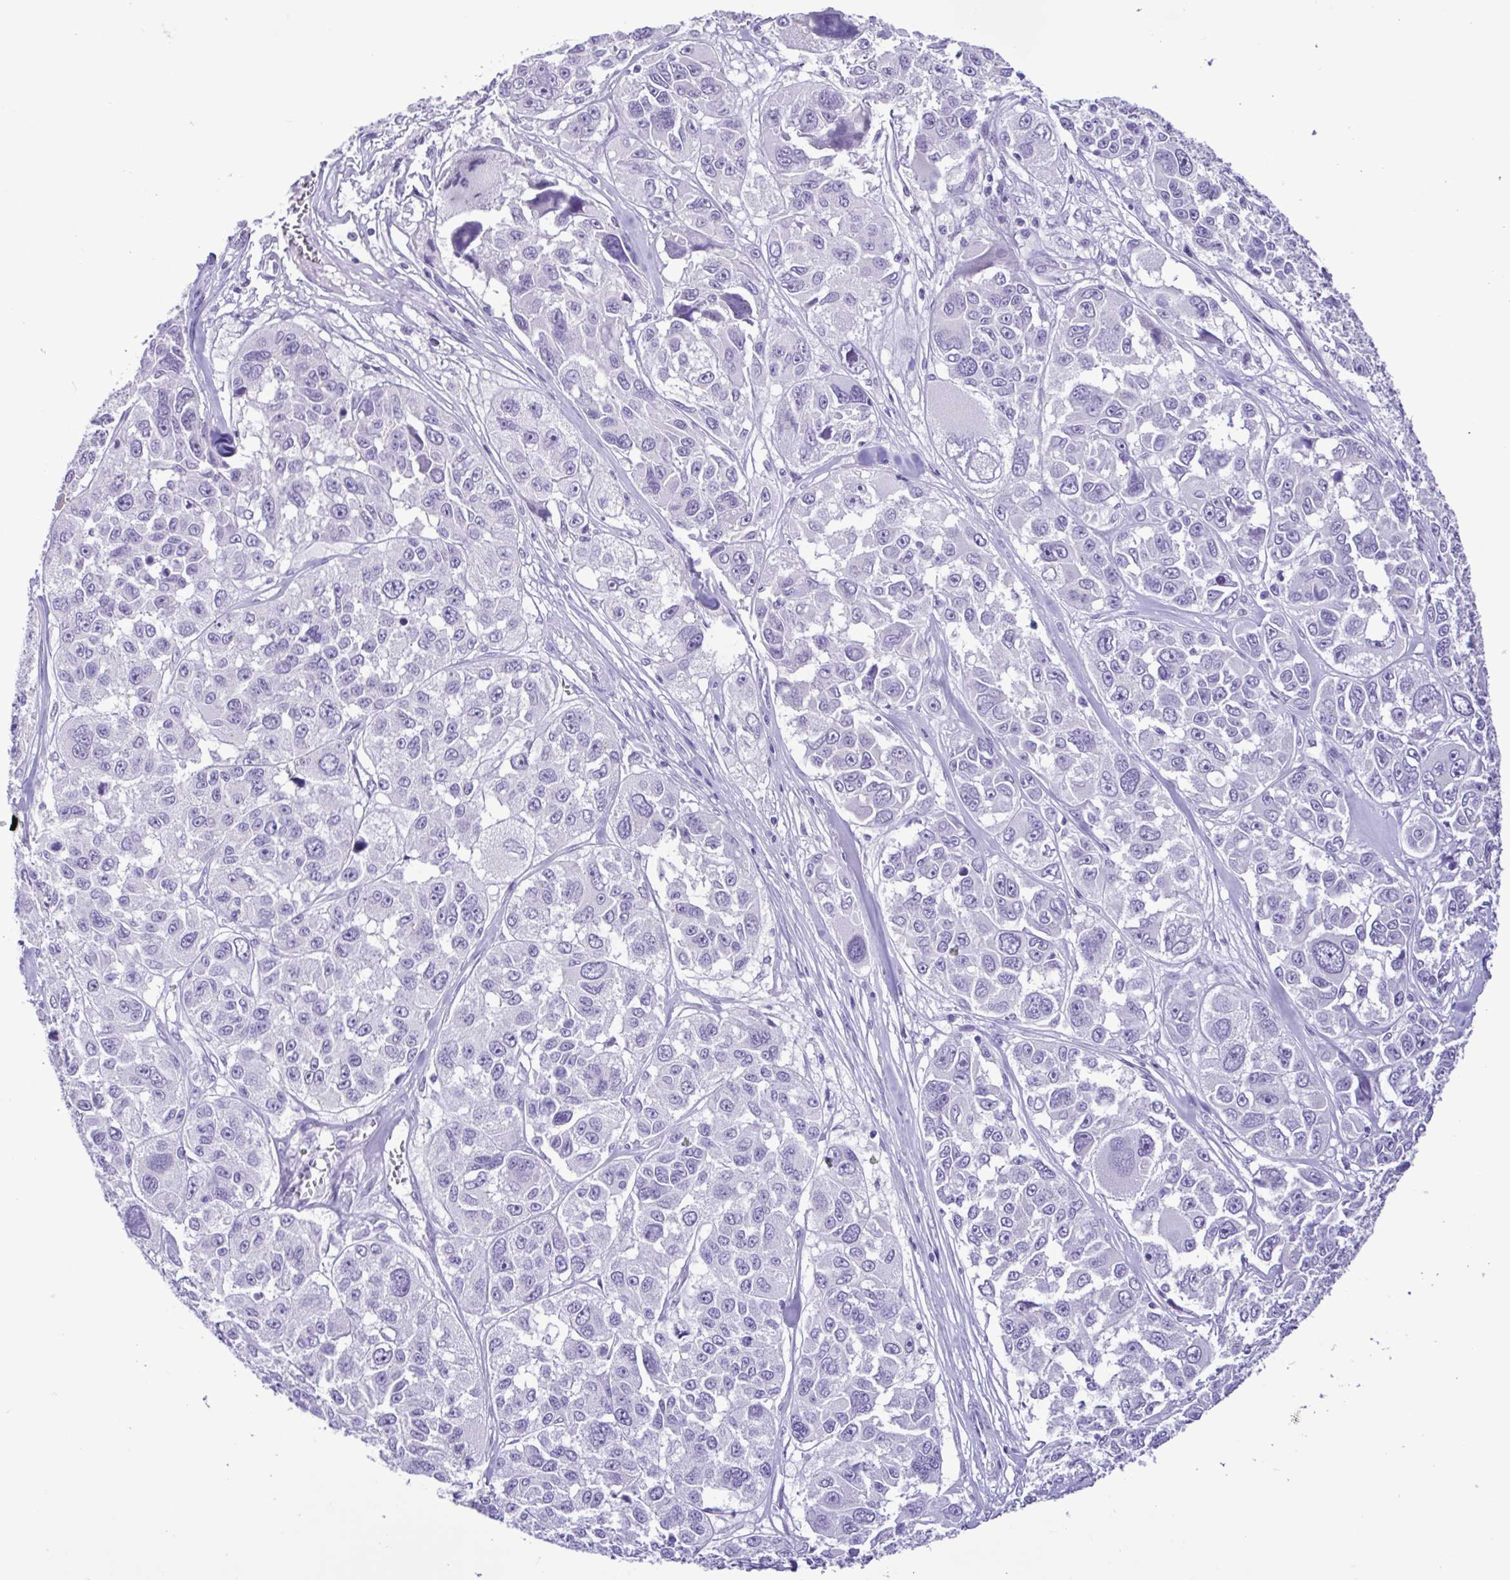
{"staining": {"intensity": "negative", "quantity": "none", "location": "none"}, "tissue": "melanoma", "cell_type": "Tumor cells", "image_type": "cancer", "snomed": [{"axis": "morphology", "description": "Malignant melanoma, NOS"}, {"axis": "topography", "description": "Skin"}], "caption": "This is an IHC micrograph of malignant melanoma. There is no staining in tumor cells.", "gene": "CBY2", "patient": {"sex": "female", "age": 66}}